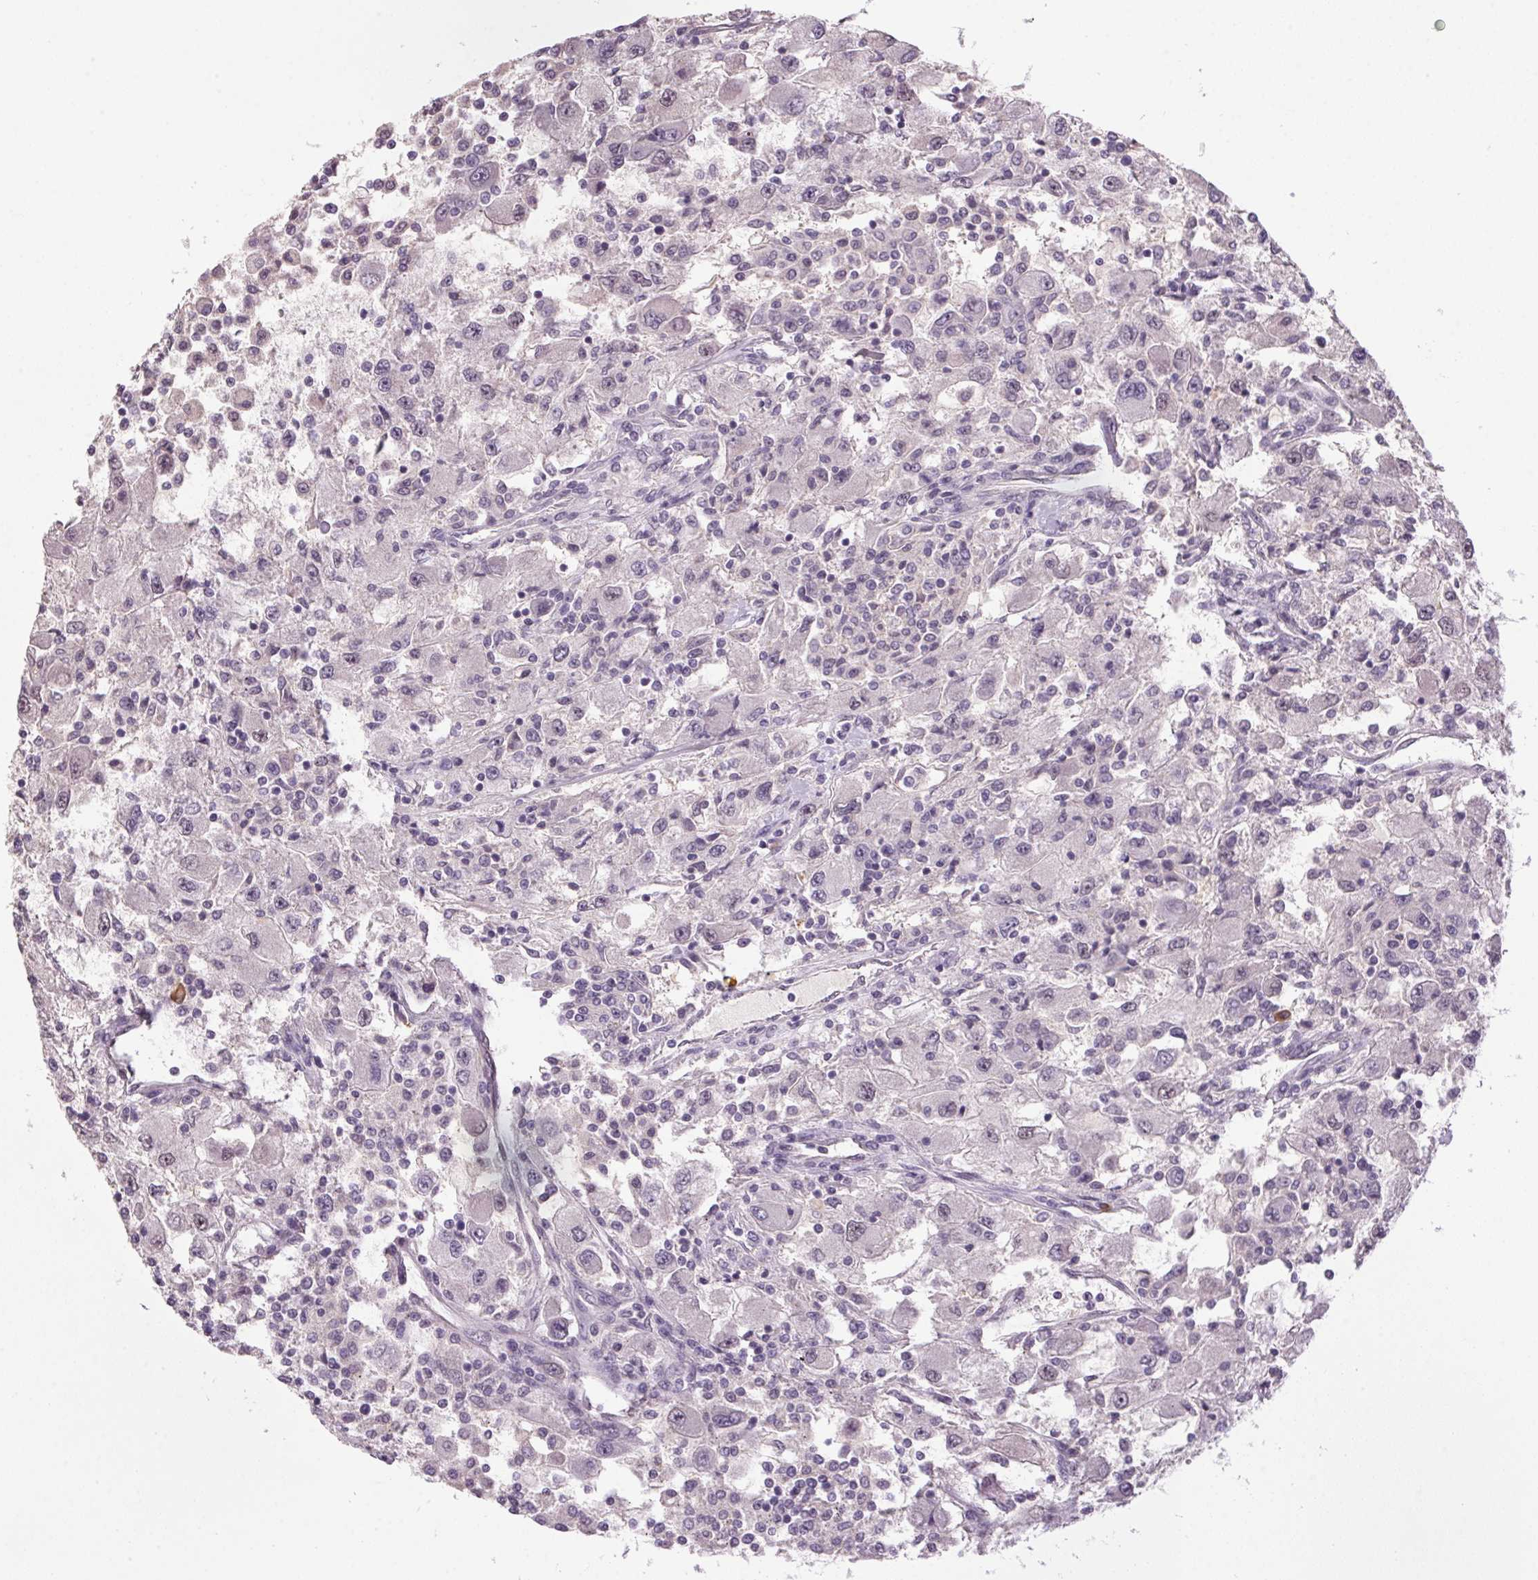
{"staining": {"intensity": "negative", "quantity": "none", "location": "none"}, "tissue": "renal cancer", "cell_type": "Tumor cells", "image_type": "cancer", "snomed": [{"axis": "morphology", "description": "Adenocarcinoma, NOS"}, {"axis": "topography", "description": "Kidney"}], "caption": "A micrograph of human renal cancer is negative for staining in tumor cells.", "gene": "ZBTB4", "patient": {"sex": "female", "age": 67}}